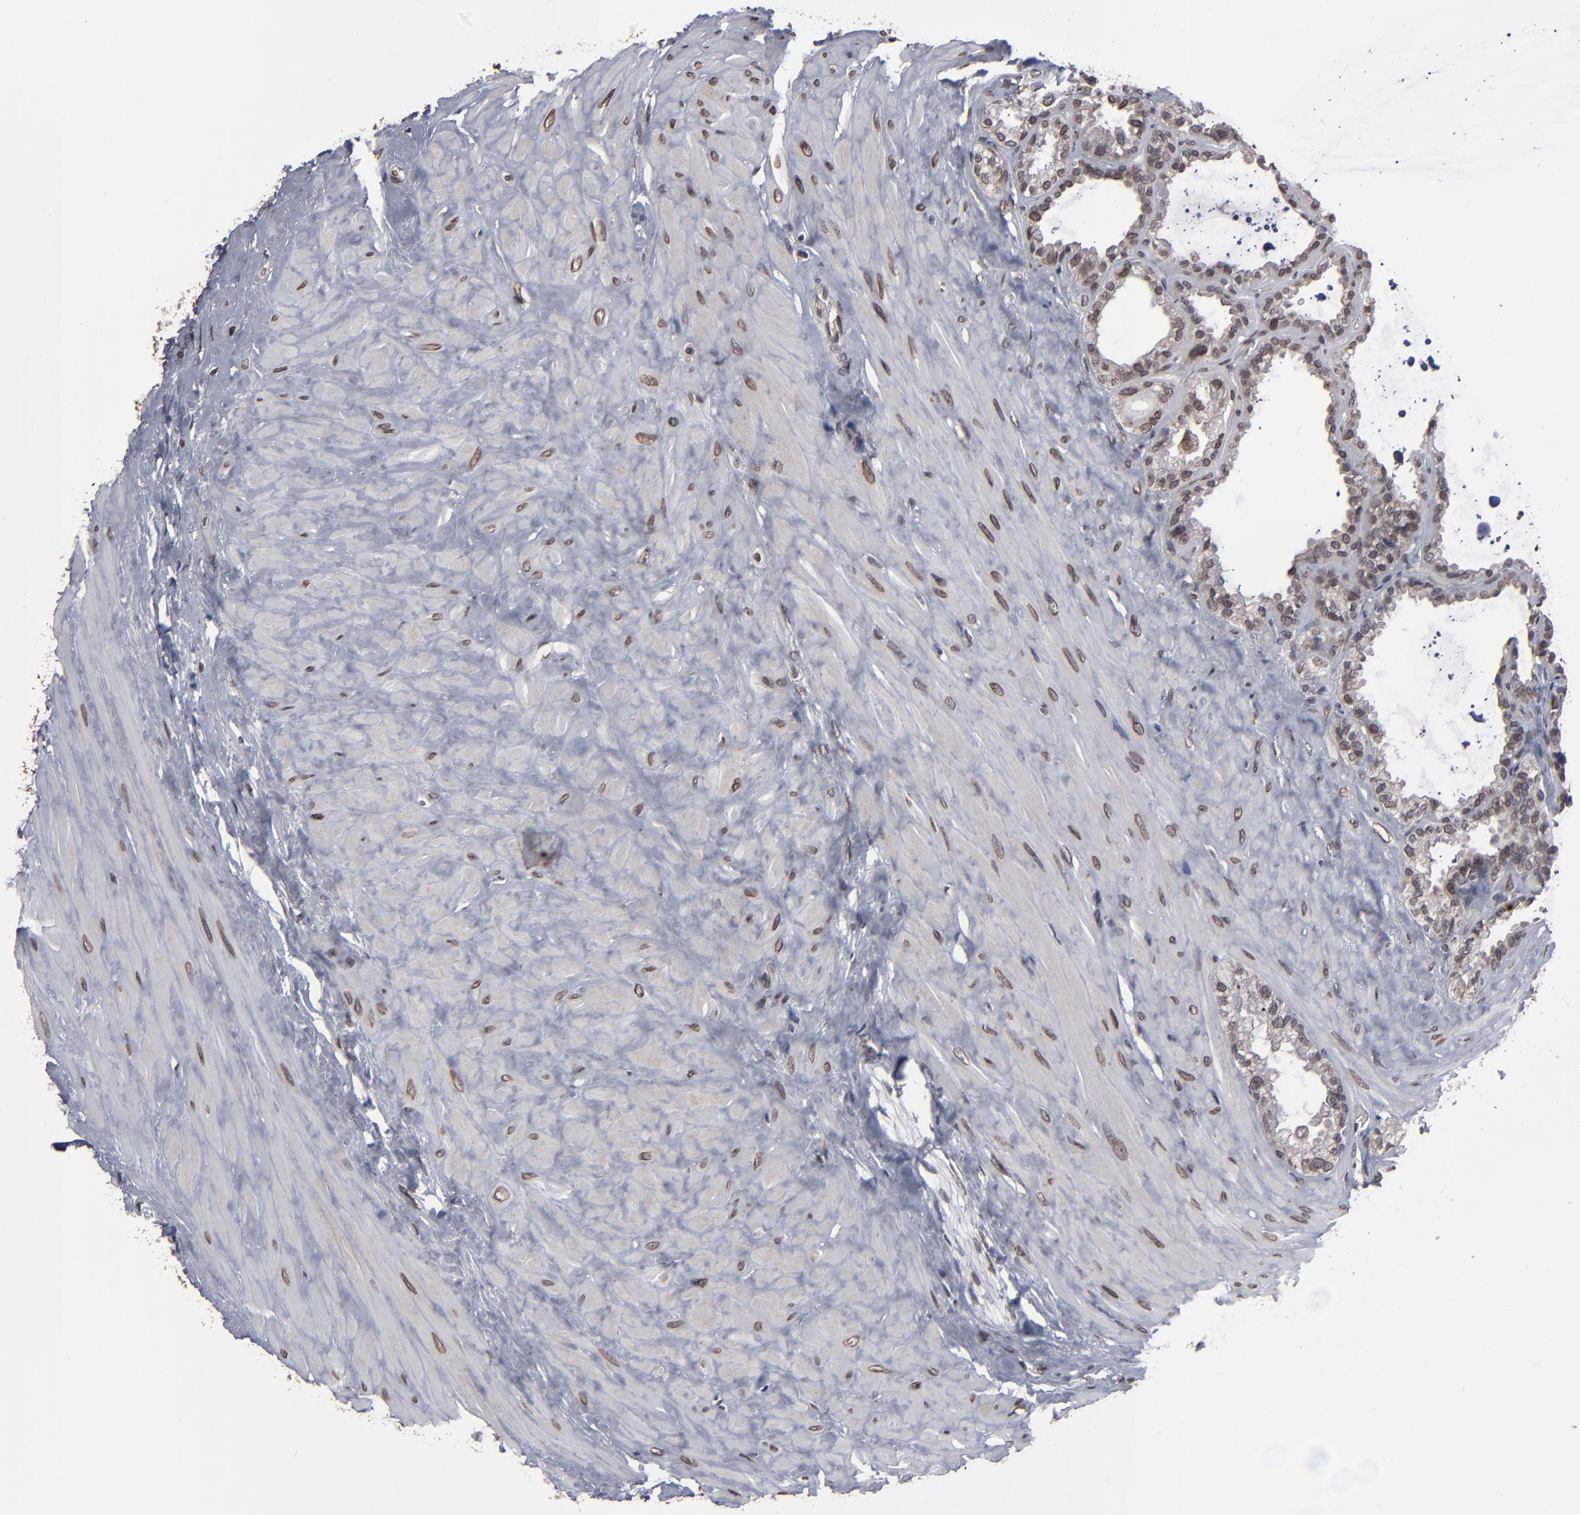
{"staining": {"intensity": "moderate", "quantity": "<25%", "location": "nuclear"}, "tissue": "seminal vesicle", "cell_type": "Glandular cells", "image_type": "normal", "snomed": [{"axis": "morphology", "description": "Normal tissue, NOS"}, {"axis": "morphology", "description": "Inflammation, NOS"}, {"axis": "topography", "description": "Urinary bladder"}, {"axis": "topography", "description": "Prostate"}, {"axis": "topography", "description": "Seminal veicle"}], "caption": "Moderate nuclear expression is identified in approximately <25% of glandular cells in normal seminal vesicle.", "gene": "BAZ1A", "patient": {"sex": "male", "age": 82}}